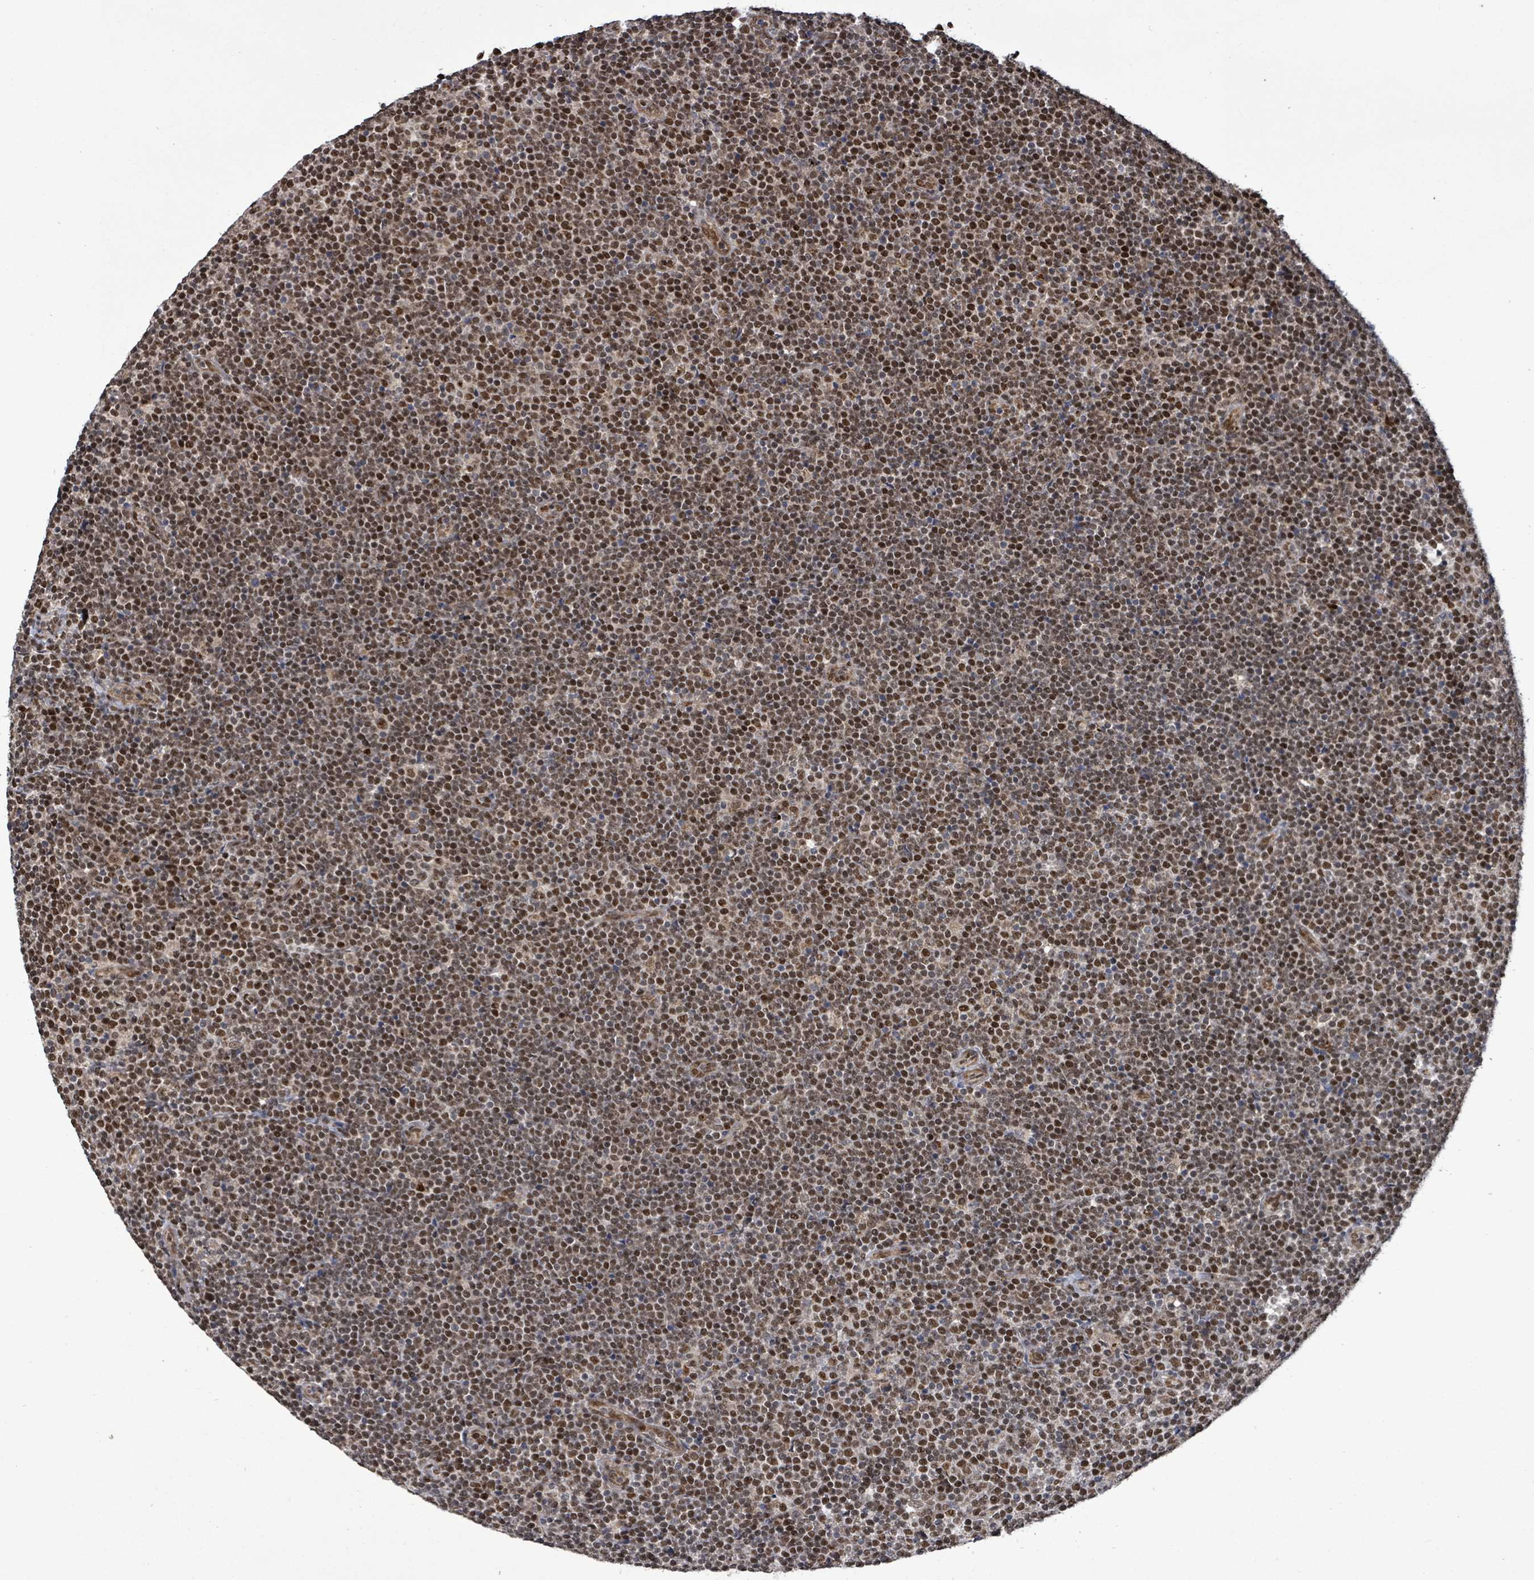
{"staining": {"intensity": "moderate", "quantity": ">75%", "location": "nuclear"}, "tissue": "lymphoma", "cell_type": "Tumor cells", "image_type": "cancer", "snomed": [{"axis": "morphology", "description": "Malignant lymphoma, non-Hodgkin's type, Low grade"}, {"axis": "topography", "description": "Lymph node"}], "caption": "This is a histology image of IHC staining of low-grade malignant lymphoma, non-Hodgkin's type, which shows moderate staining in the nuclear of tumor cells.", "gene": "PATZ1", "patient": {"sex": "male", "age": 48}}